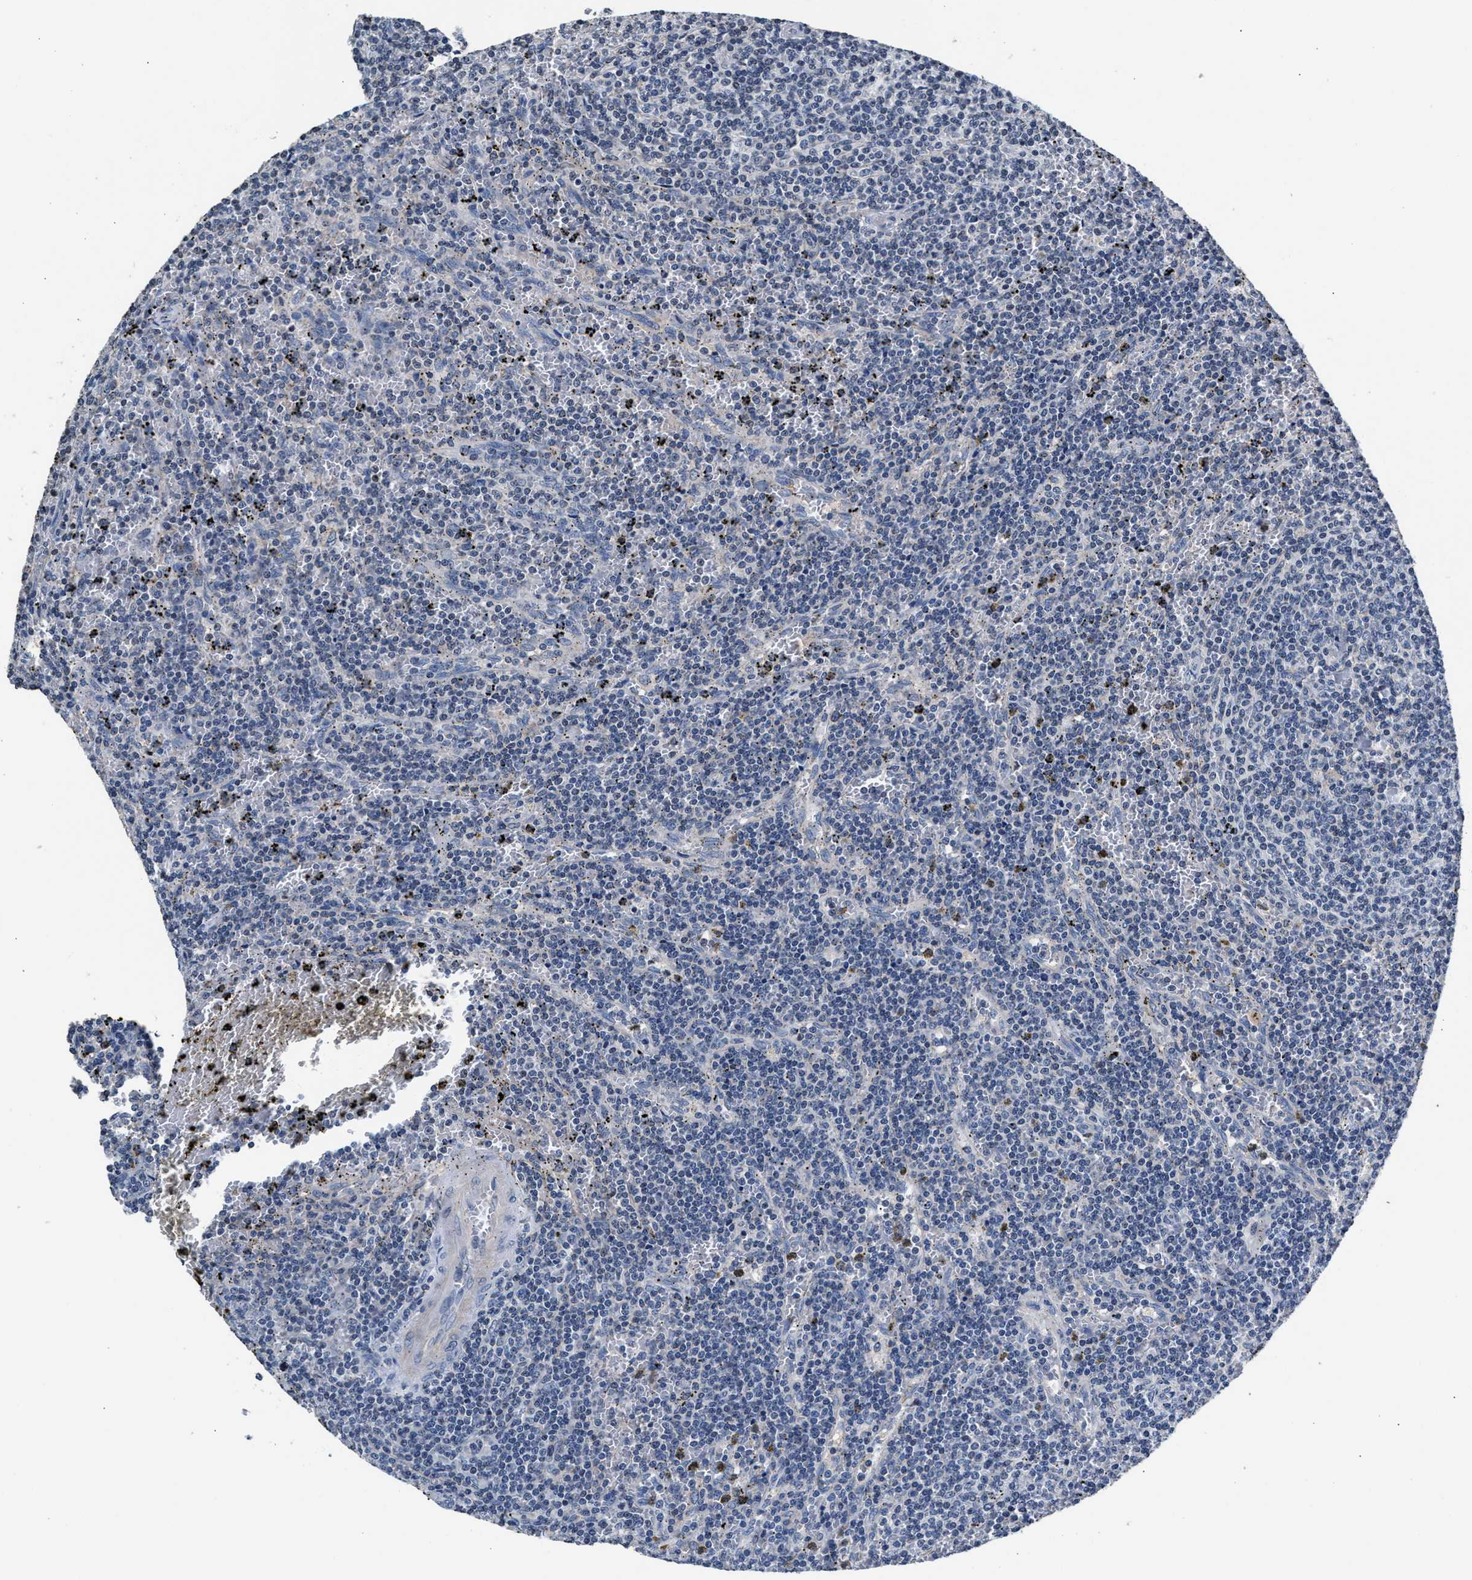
{"staining": {"intensity": "negative", "quantity": "none", "location": "none"}, "tissue": "lymphoma", "cell_type": "Tumor cells", "image_type": "cancer", "snomed": [{"axis": "morphology", "description": "Malignant lymphoma, non-Hodgkin's type, Low grade"}, {"axis": "topography", "description": "Spleen"}], "caption": "DAB immunohistochemical staining of low-grade malignant lymphoma, non-Hodgkin's type demonstrates no significant expression in tumor cells.", "gene": "MYH3", "patient": {"sex": "female", "age": 50}}